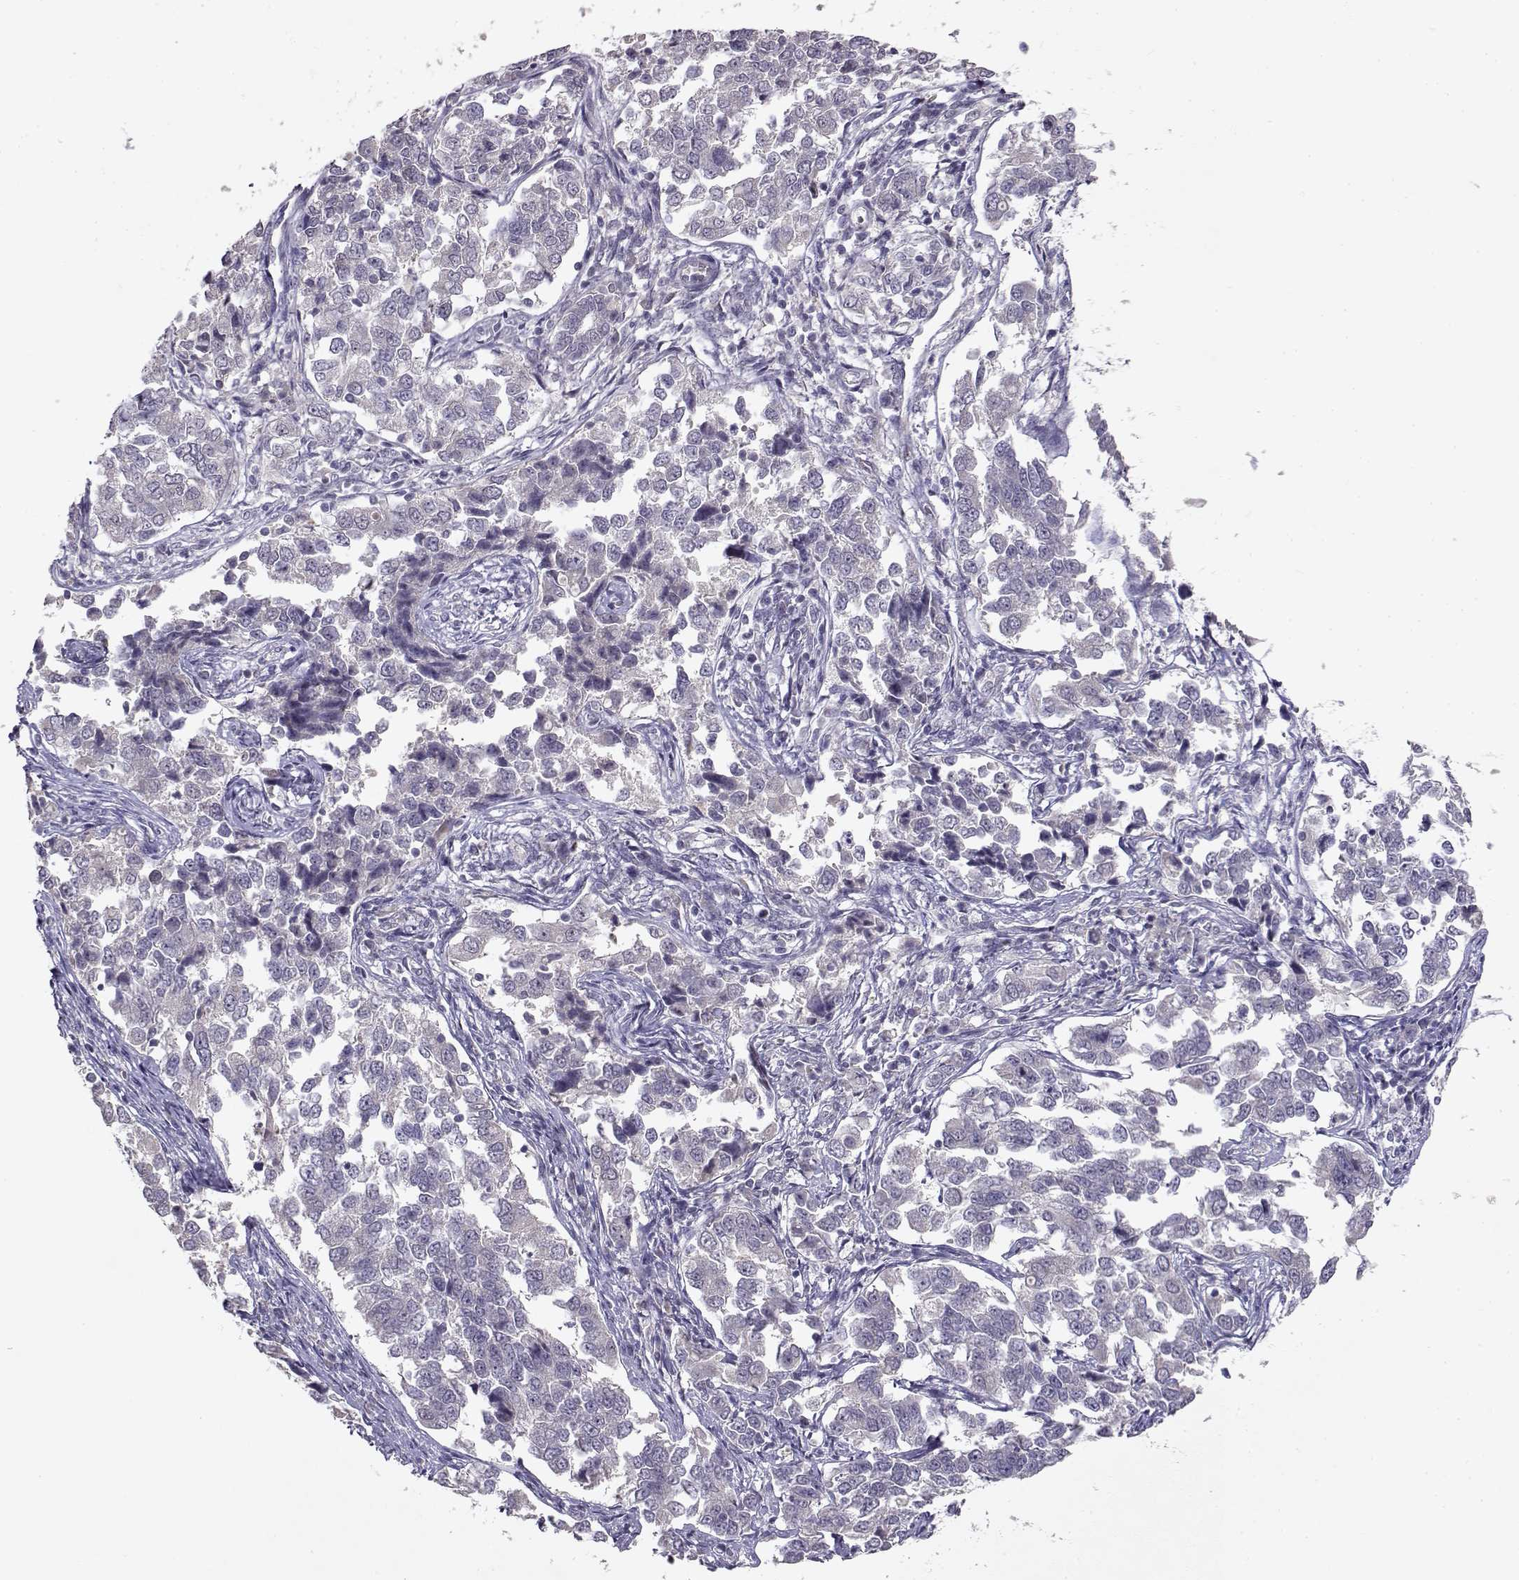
{"staining": {"intensity": "negative", "quantity": "none", "location": "none"}, "tissue": "endometrial cancer", "cell_type": "Tumor cells", "image_type": "cancer", "snomed": [{"axis": "morphology", "description": "Adenocarcinoma, NOS"}, {"axis": "topography", "description": "Endometrium"}], "caption": "High magnification brightfield microscopy of adenocarcinoma (endometrial) stained with DAB (brown) and counterstained with hematoxylin (blue): tumor cells show no significant positivity.", "gene": "BMX", "patient": {"sex": "female", "age": 43}}